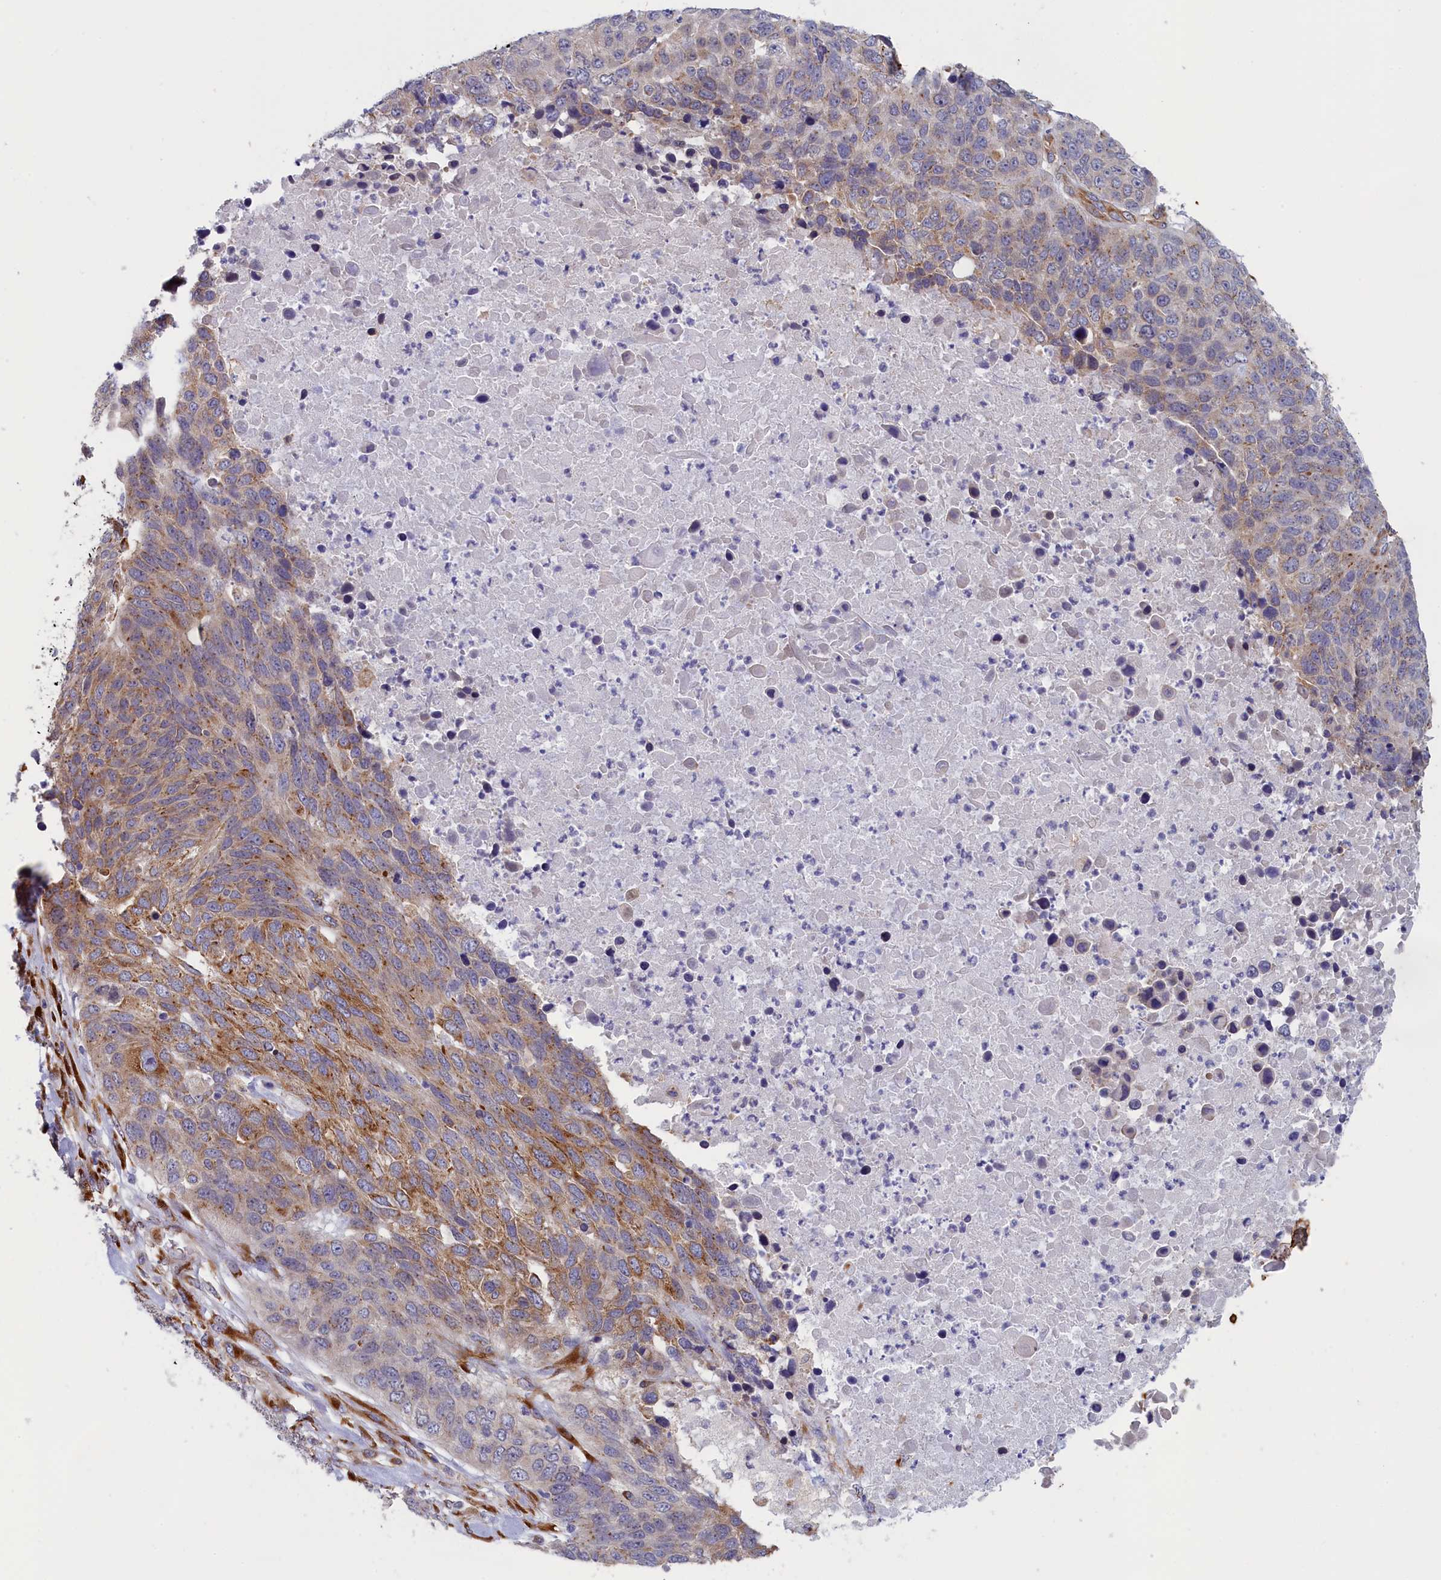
{"staining": {"intensity": "moderate", "quantity": "<25%", "location": "cytoplasmic/membranous"}, "tissue": "lung cancer", "cell_type": "Tumor cells", "image_type": "cancer", "snomed": [{"axis": "morphology", "description": "Normal tissue, NOS"}, {"axis": "morphology", "description": "Squamous cell carcinoma, NOS"}, {"axis": "topography", "description": "Lymph node"}, {"axis": "topography", "description": "Lung"}], "caption": "Human lung cancer stained for a protein (brown) shows moderate cytoplasmic/membranous positive staining in approximately <25% of tumor cells.", "gene": "CCDC68", "patient": {"sex": "male", "age": 66}}